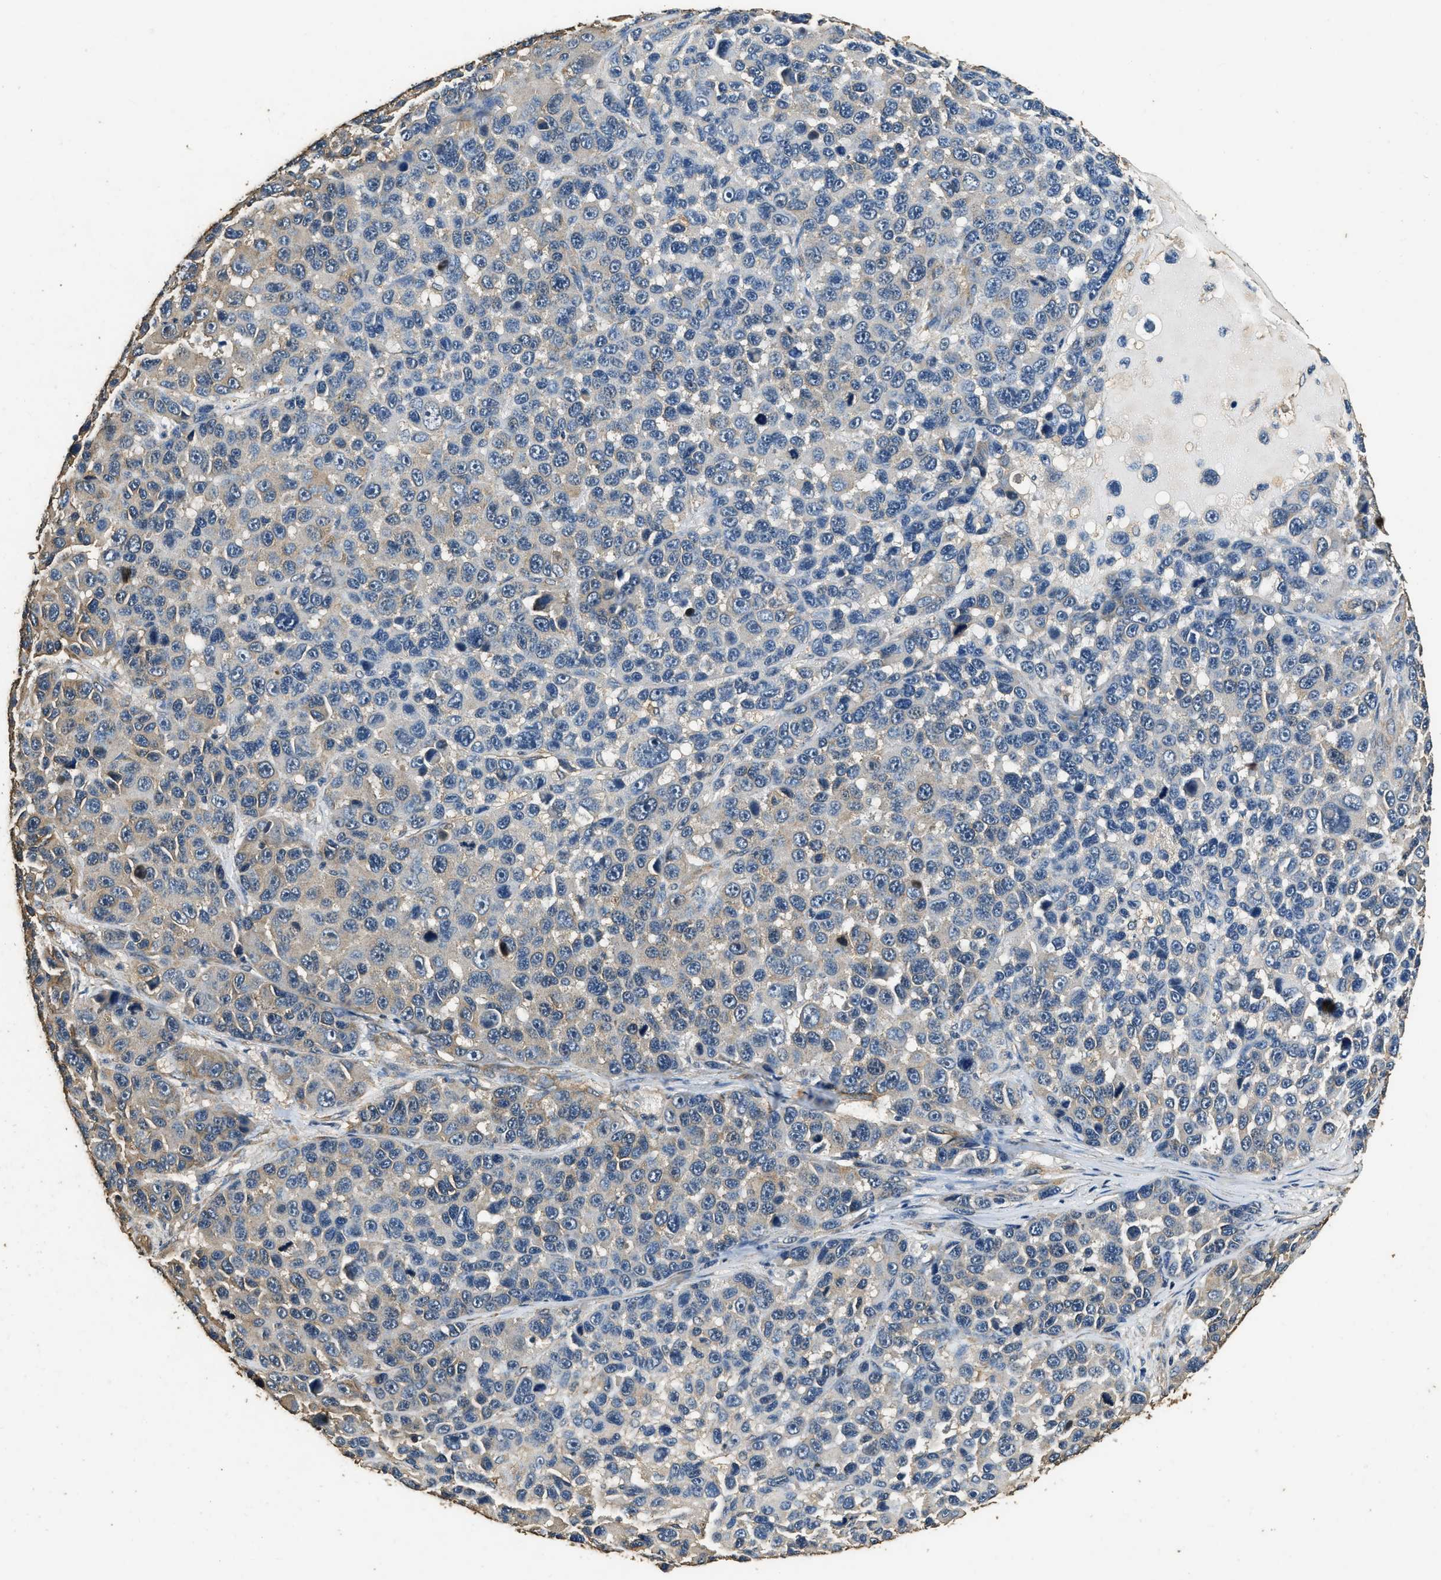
{"staining": {"intensity": "weak", "quantity": "<25%", "location": "cytoplasmic/membranous"}, "tissue": "melanoma", "cell_type": "Tumor cells", "image_type": "cancer", "snomed": [{"axis": "morphology", "description": "Malignant melanoma, NOS"}, {"axis": "topography", "description": "Skin"}], "caption": "Melanoma was stained to show a protein in brown. There is no significant expression in tumor cells.", "gene": "MIB1", "patient": {"sex": "male", "age": 53}}